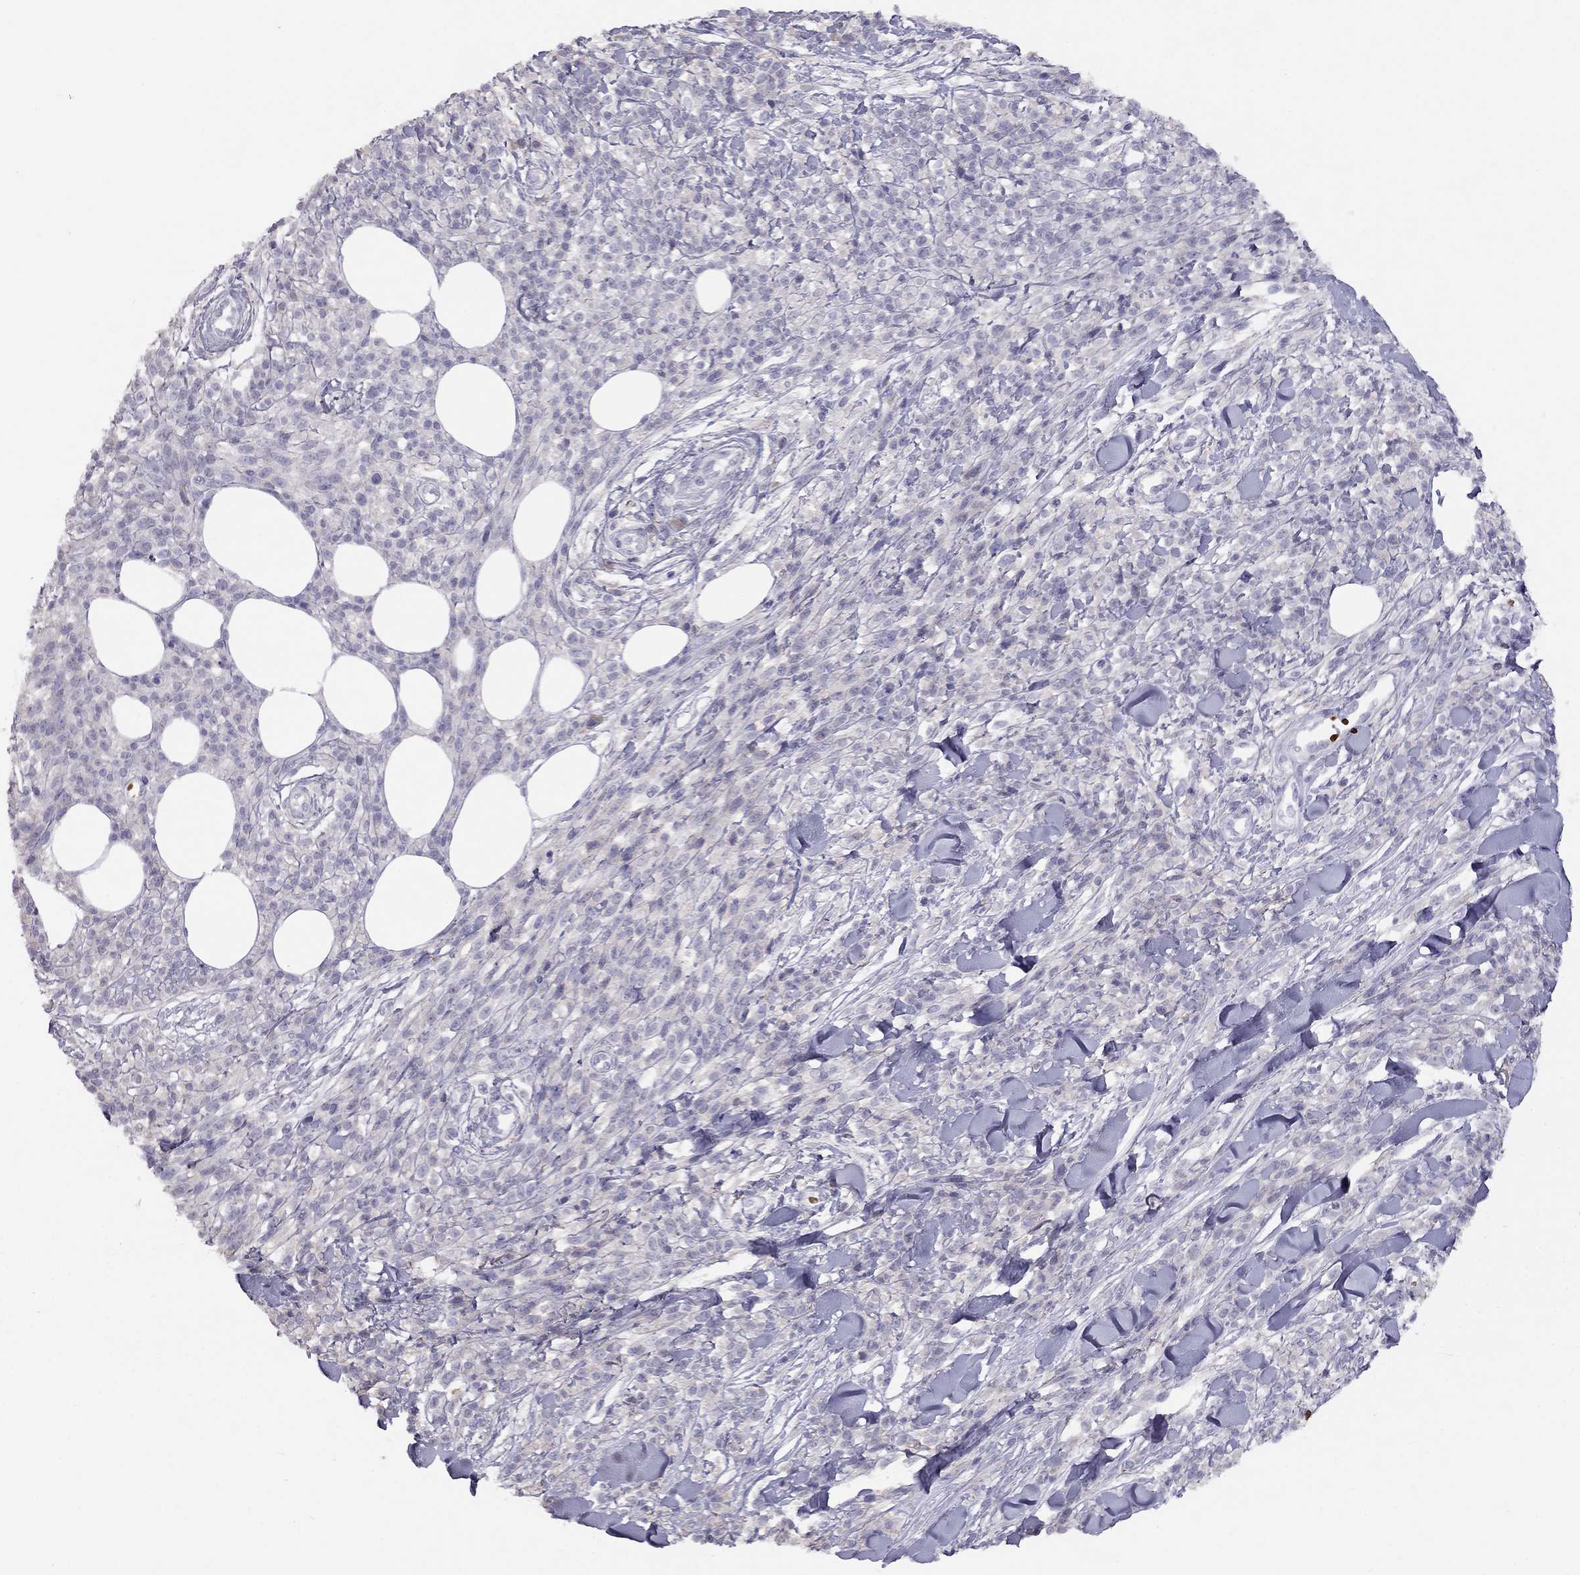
{"staining": {"intensity": "negative", "quantity": "none", "location": "none"}, "tissue": "melanoma", "cell_type": "Tumor cells", "image_type": "cancer", "snomed": [{"axis": "morphology", "description": "Malignant melanoma, NOS"}, {"axis": "topography", "description": "Skin"}, {"axis": "topography", "description": "Skin of trunk"}], "caption": "Tumor cells show no significant positivity in melanoma.", "gene": "RHD", "patient": {"sex": "male", "age": 74}}